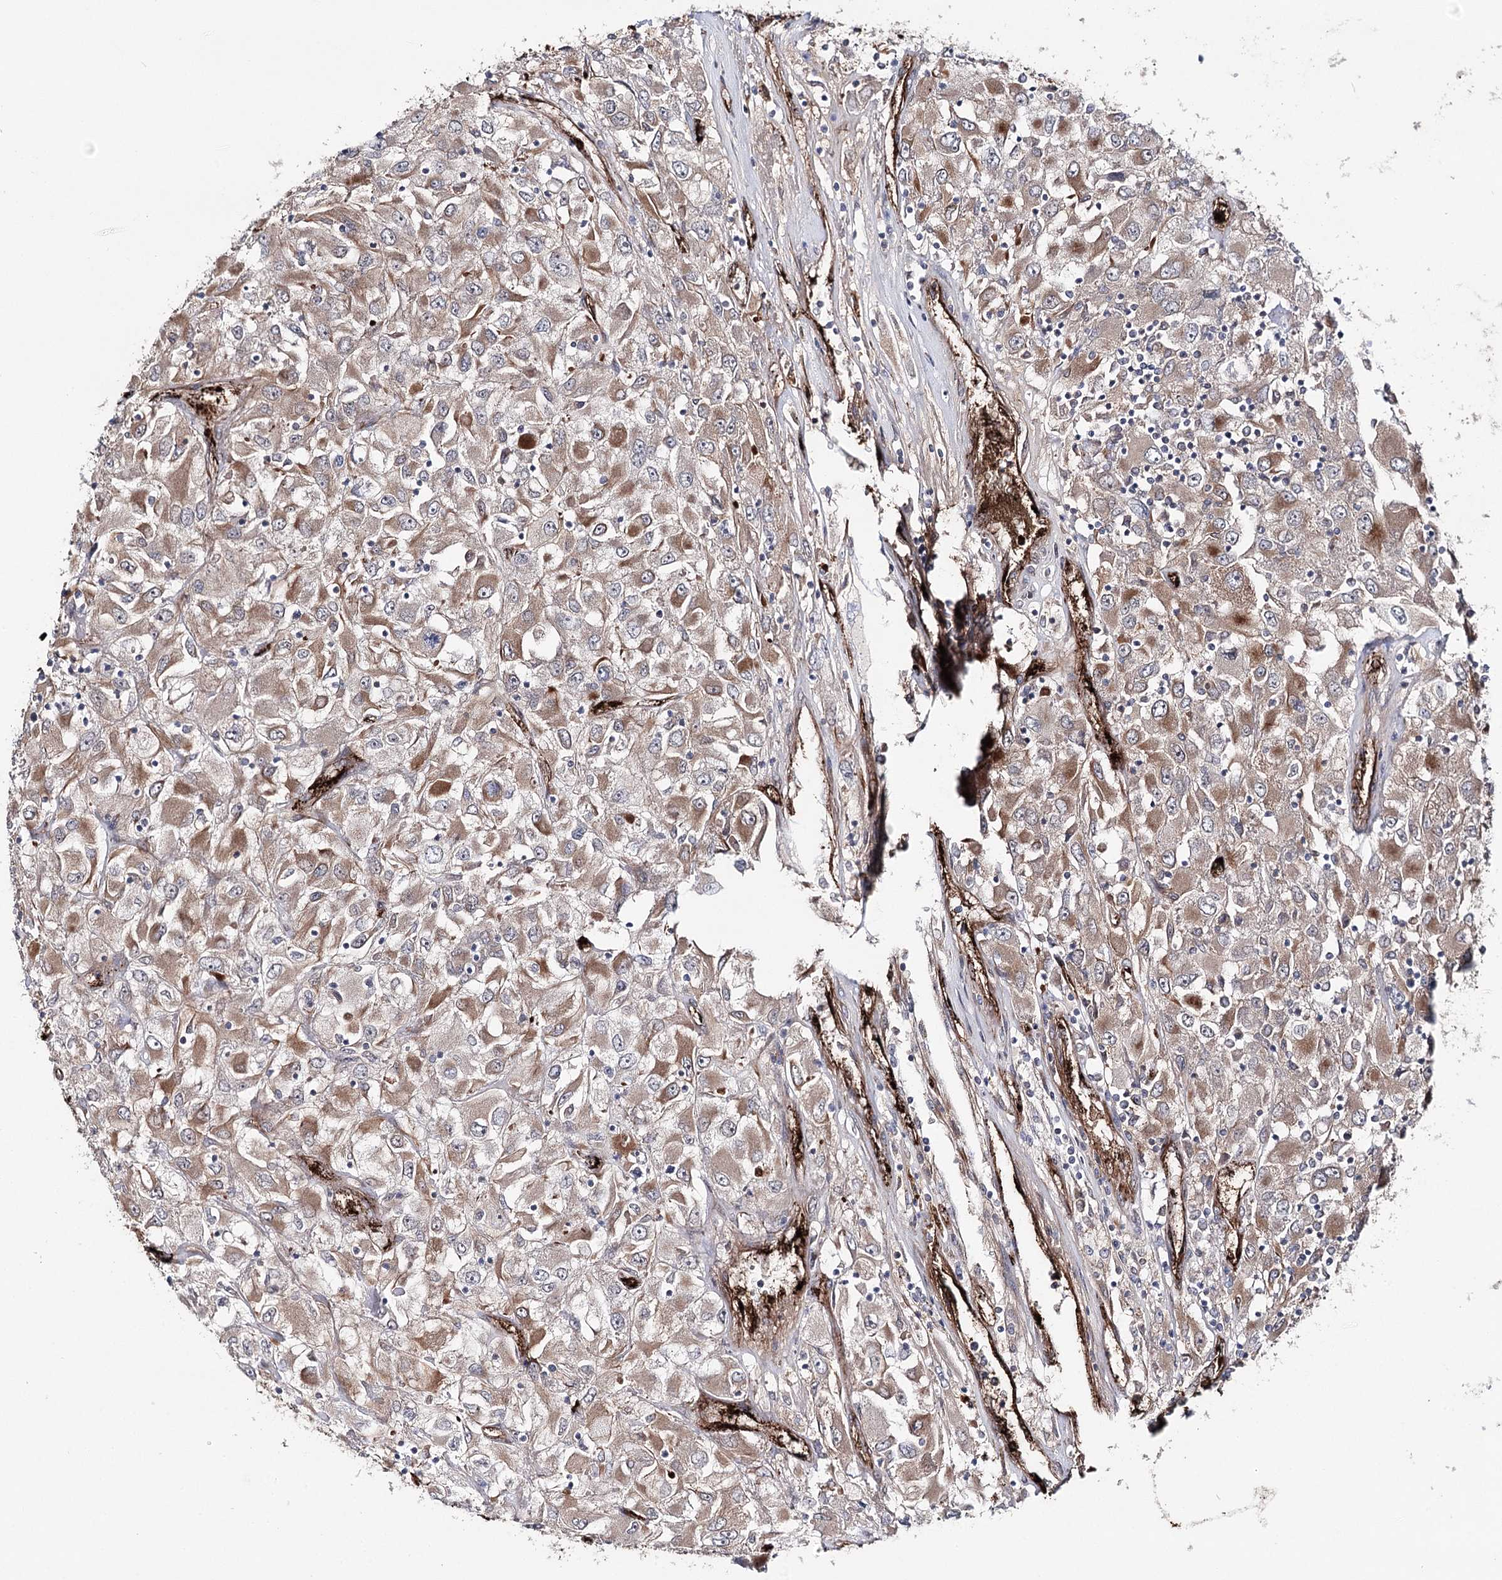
{"staining": {"intensity": "moderate", "quantity": ">75%", "location": "cytoplasmic/membranous"}, "tissue": "renal cancer", "cell_type": "Tumor cells", "image_type": "cancer", "snomed": [{"axis": "morphology", "description": "Adenocarcinoma, NOS"}, {"axis": "topography", "description": "Kidney"}], "caption": "This image exhibits IHC staining of human renal cancer (adenocarcinoma), with medium moderate cytoplasmic/membranous staining in about >75% of tumor cells.", "gene": "MIB1", "patient": {"sex": "female", "age": 52}}